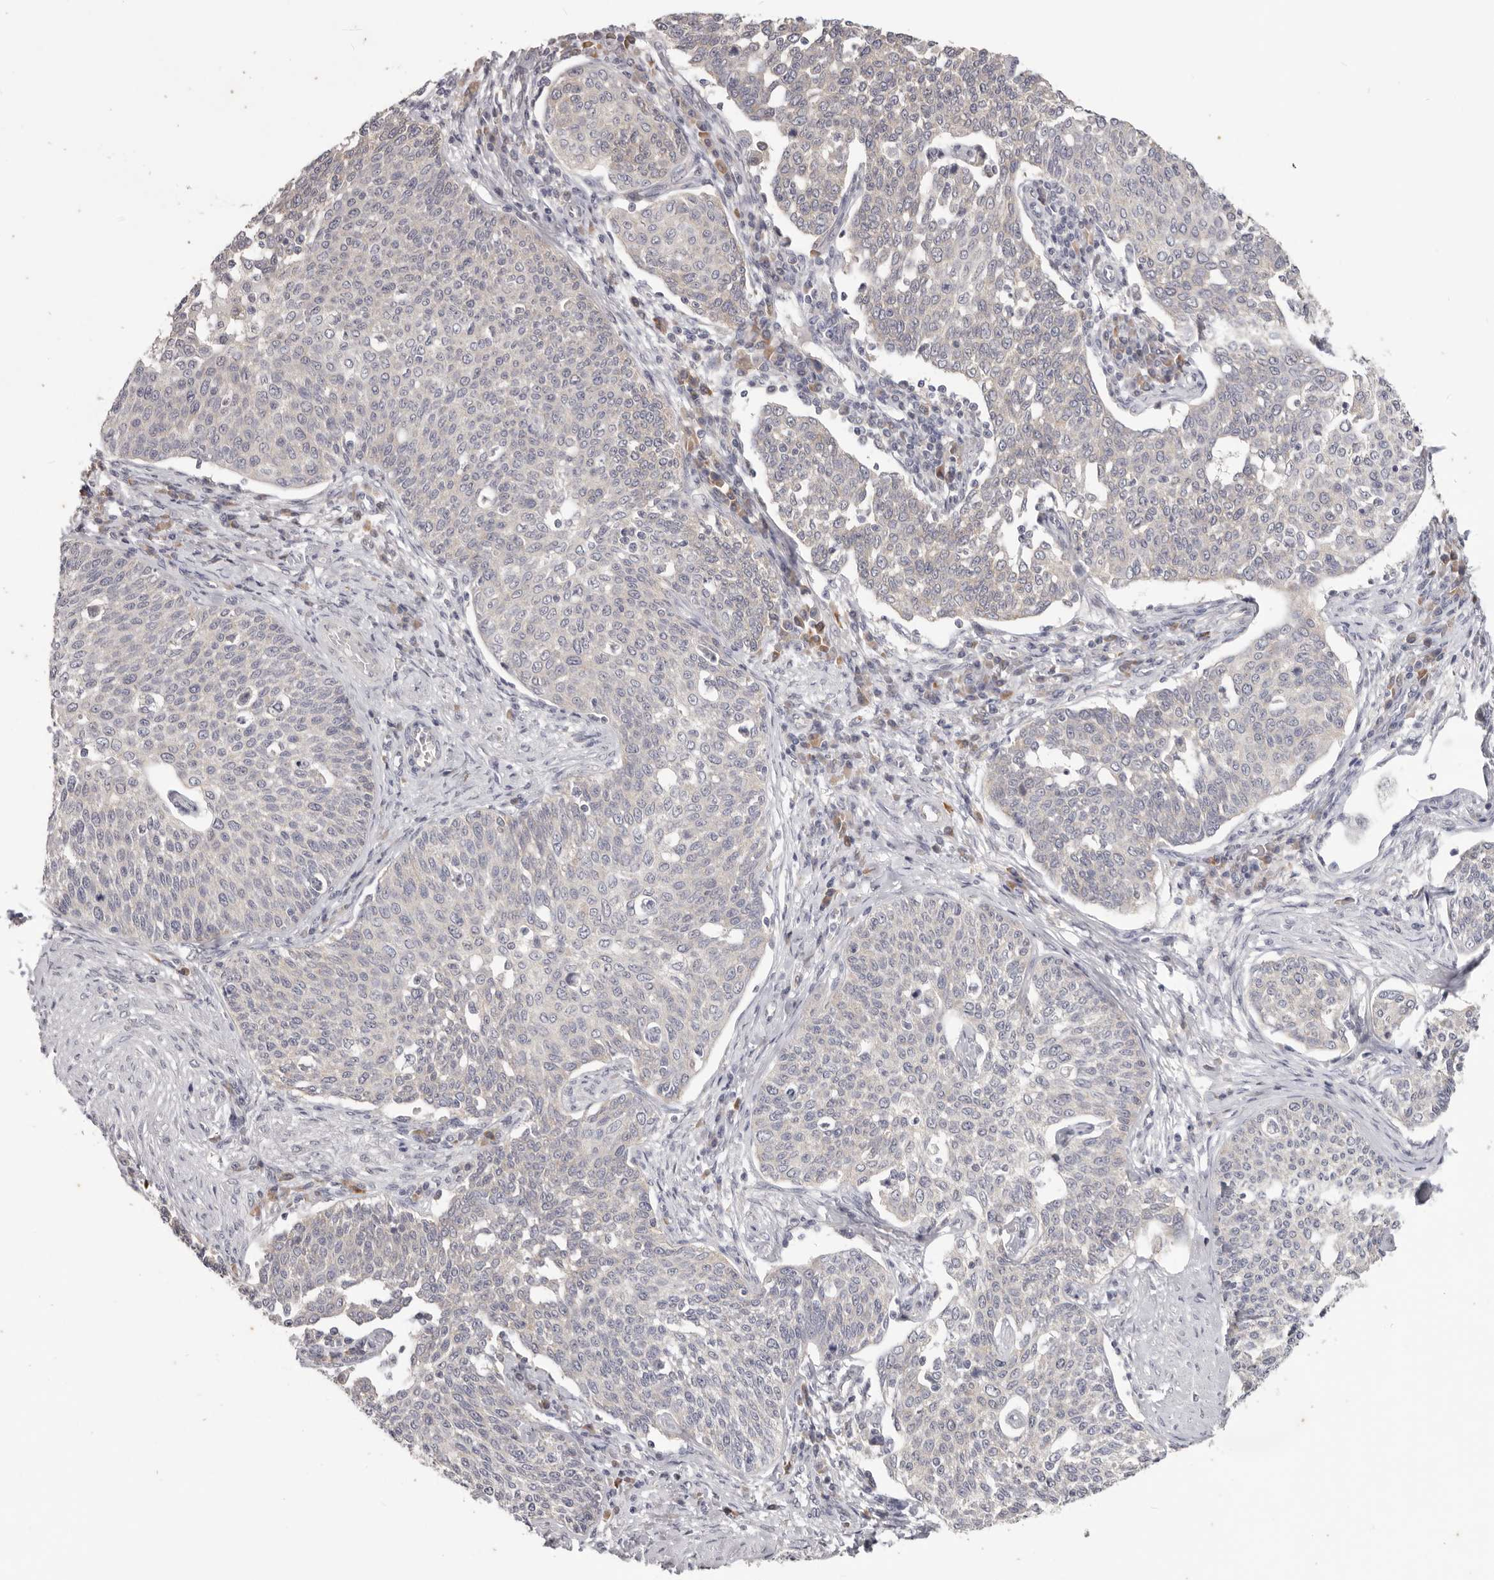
{"staining": {"intensity": "negative", "quantity": "none", "location": "none"}, "tissue": "cervical cancer", "cell_type": "Tumor cells", "image_type": "cancer", "snomed": [{"axis": "morphology", "description": "Squamous cell carcinoma, NOS"}, {"axis": "topography", "description": "Cervix"}], "caption": "DAB (3,3'-diaminobenzidine) immunohistochemical staining of human cervical cancer (squamous cell carcinoma) shows no significant staining in tumor cells.", "gene": "WDR77", "patient": {"sex": "female", "age": 34}}